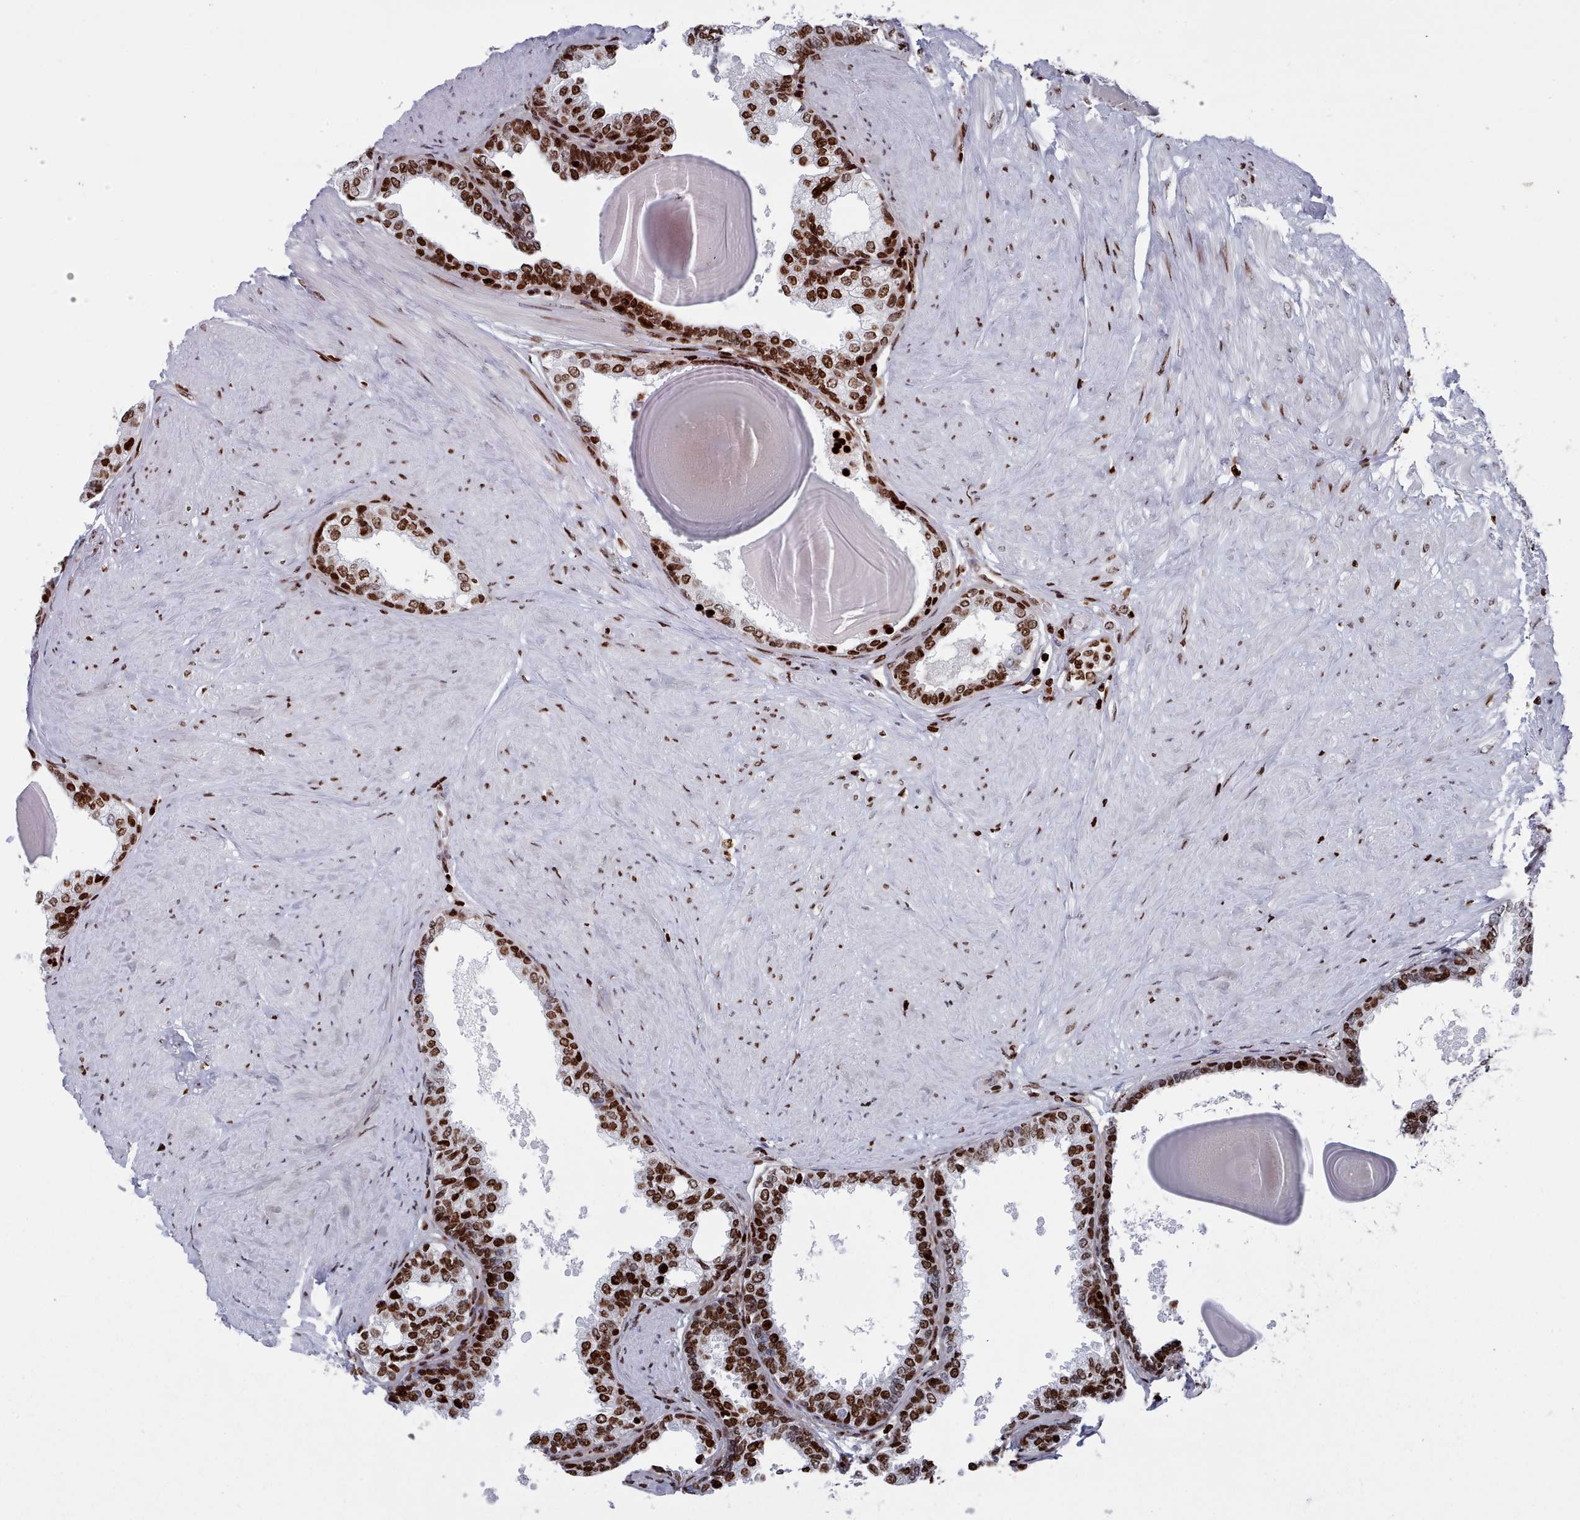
{"staining": {"intensity": "strong", "quantity": ">75%", "location": "nuclear"}, "tissue": "prostate", "cell_type": "Glandular cells", "image_type": "normal", "snomed": [{"axis": "morphology", "description": "Normal tissue, NOS"}, {"axis": "topography", "description": "Prostate"}], "caption": "A high amount of strong nuclear staining is seen in approximately >75% of glandular cells in unremarkable prostate. Using DAB (3,3'-diaminobenzidine) (brown) and hematoxylin (blue) stains, captured at high magnification using brightfield microscopy.", "gene": "PCDHB11", "patient": {"sex": "male", "age": 48}}